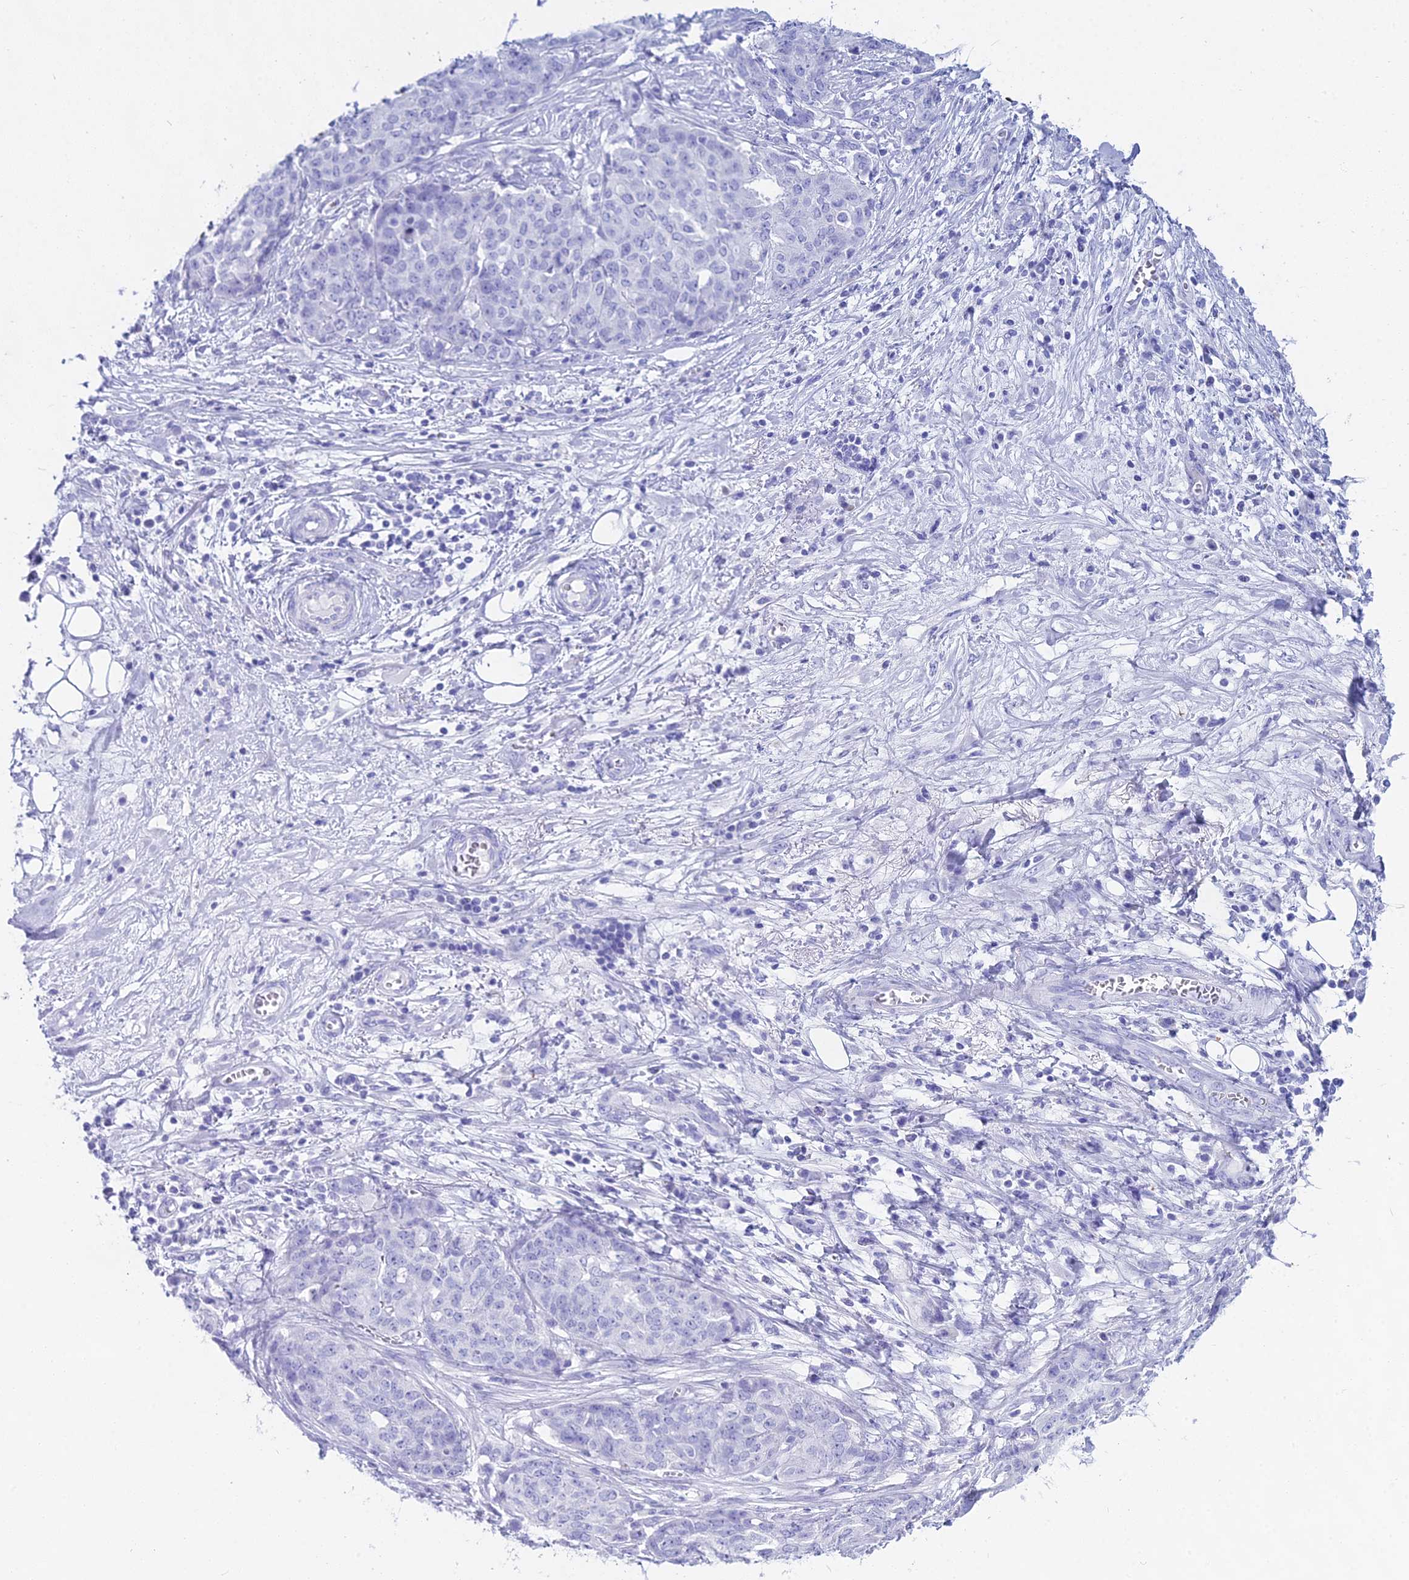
{"staining": {"intensity": "negative", "quantity": "none", "location": "none"}, "tissue": "ovarian cancer", "cell_type": "Tumor cells", "image_type": "cancer", "snomed": [{"axis": "morphology", "description": "Cystadenocarcinoma, serous, NOS"}, {"axis": "topography", "description": "Soft tissue"}, {"axis": "topography", "description": "Ovary"}], "caption": "Immunohistochemical staining of human serous cystadenocarcinoma (ovarian) exhibits no significant expression in tumor cells.", "gene": "CGB2", "patient": {"sex": "female", "age": 57}}